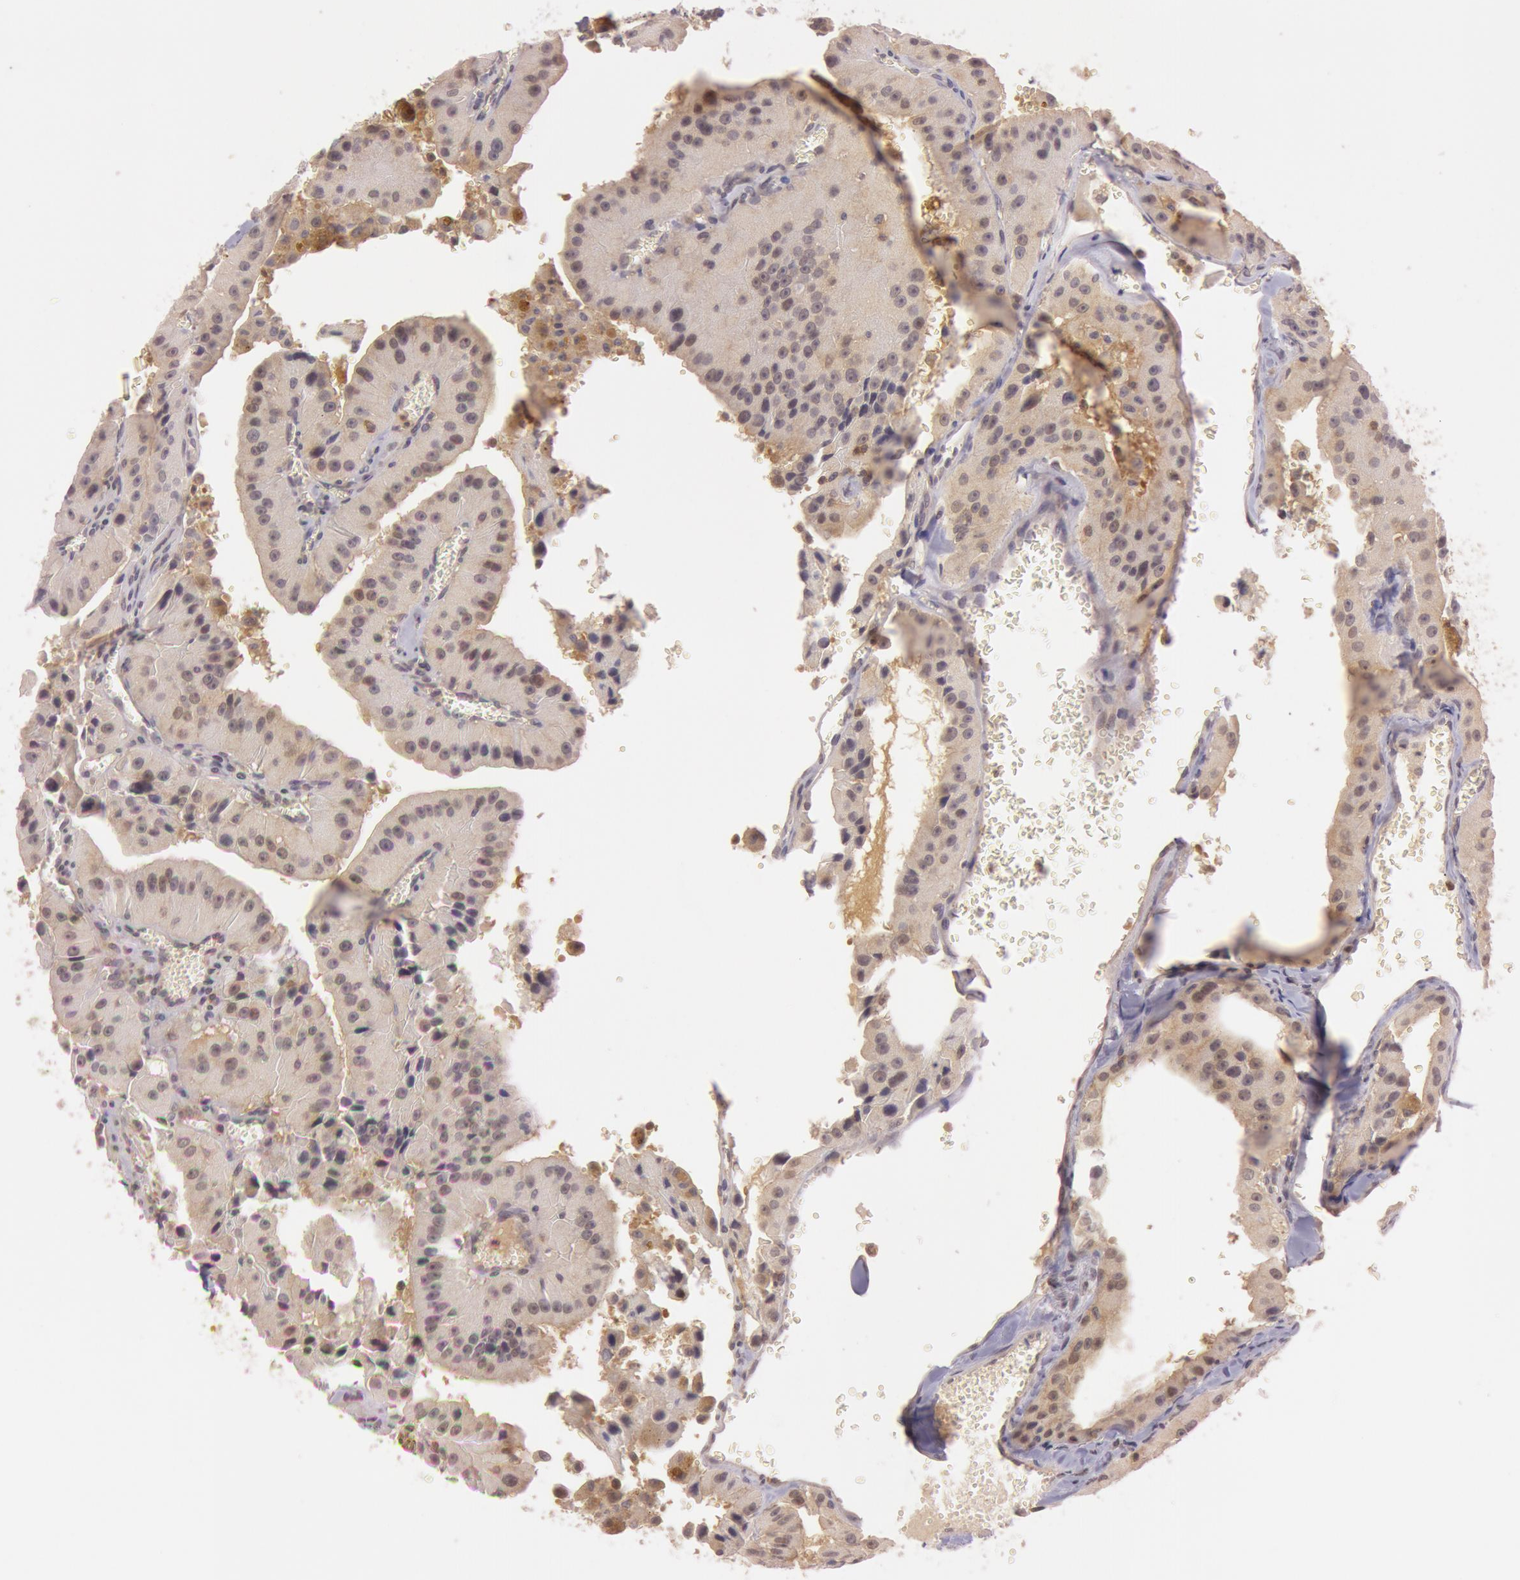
{"staining": {"intensity": "moderate", "quantity": ">75%", "location": "cytoplasmic/membranous"}, "tissue": "thyroid cancer", "cell_type": "Tumor cells", "image_type": "cancer", "snomed": [{"axis": "morphology", "description": "Carcinoma, NOS"}, {"axis": "topography", "description": "Thyroid gland"}], "caption": "A brown stain shows moderate cytoplasmic/membranous expression of a protein in thyroid cancer tumor cells. (Brightfield microscopy of DAB IHC at high magnification).", "gene": "ATG2B", "patient": {"sex": "male", "age": 76}}